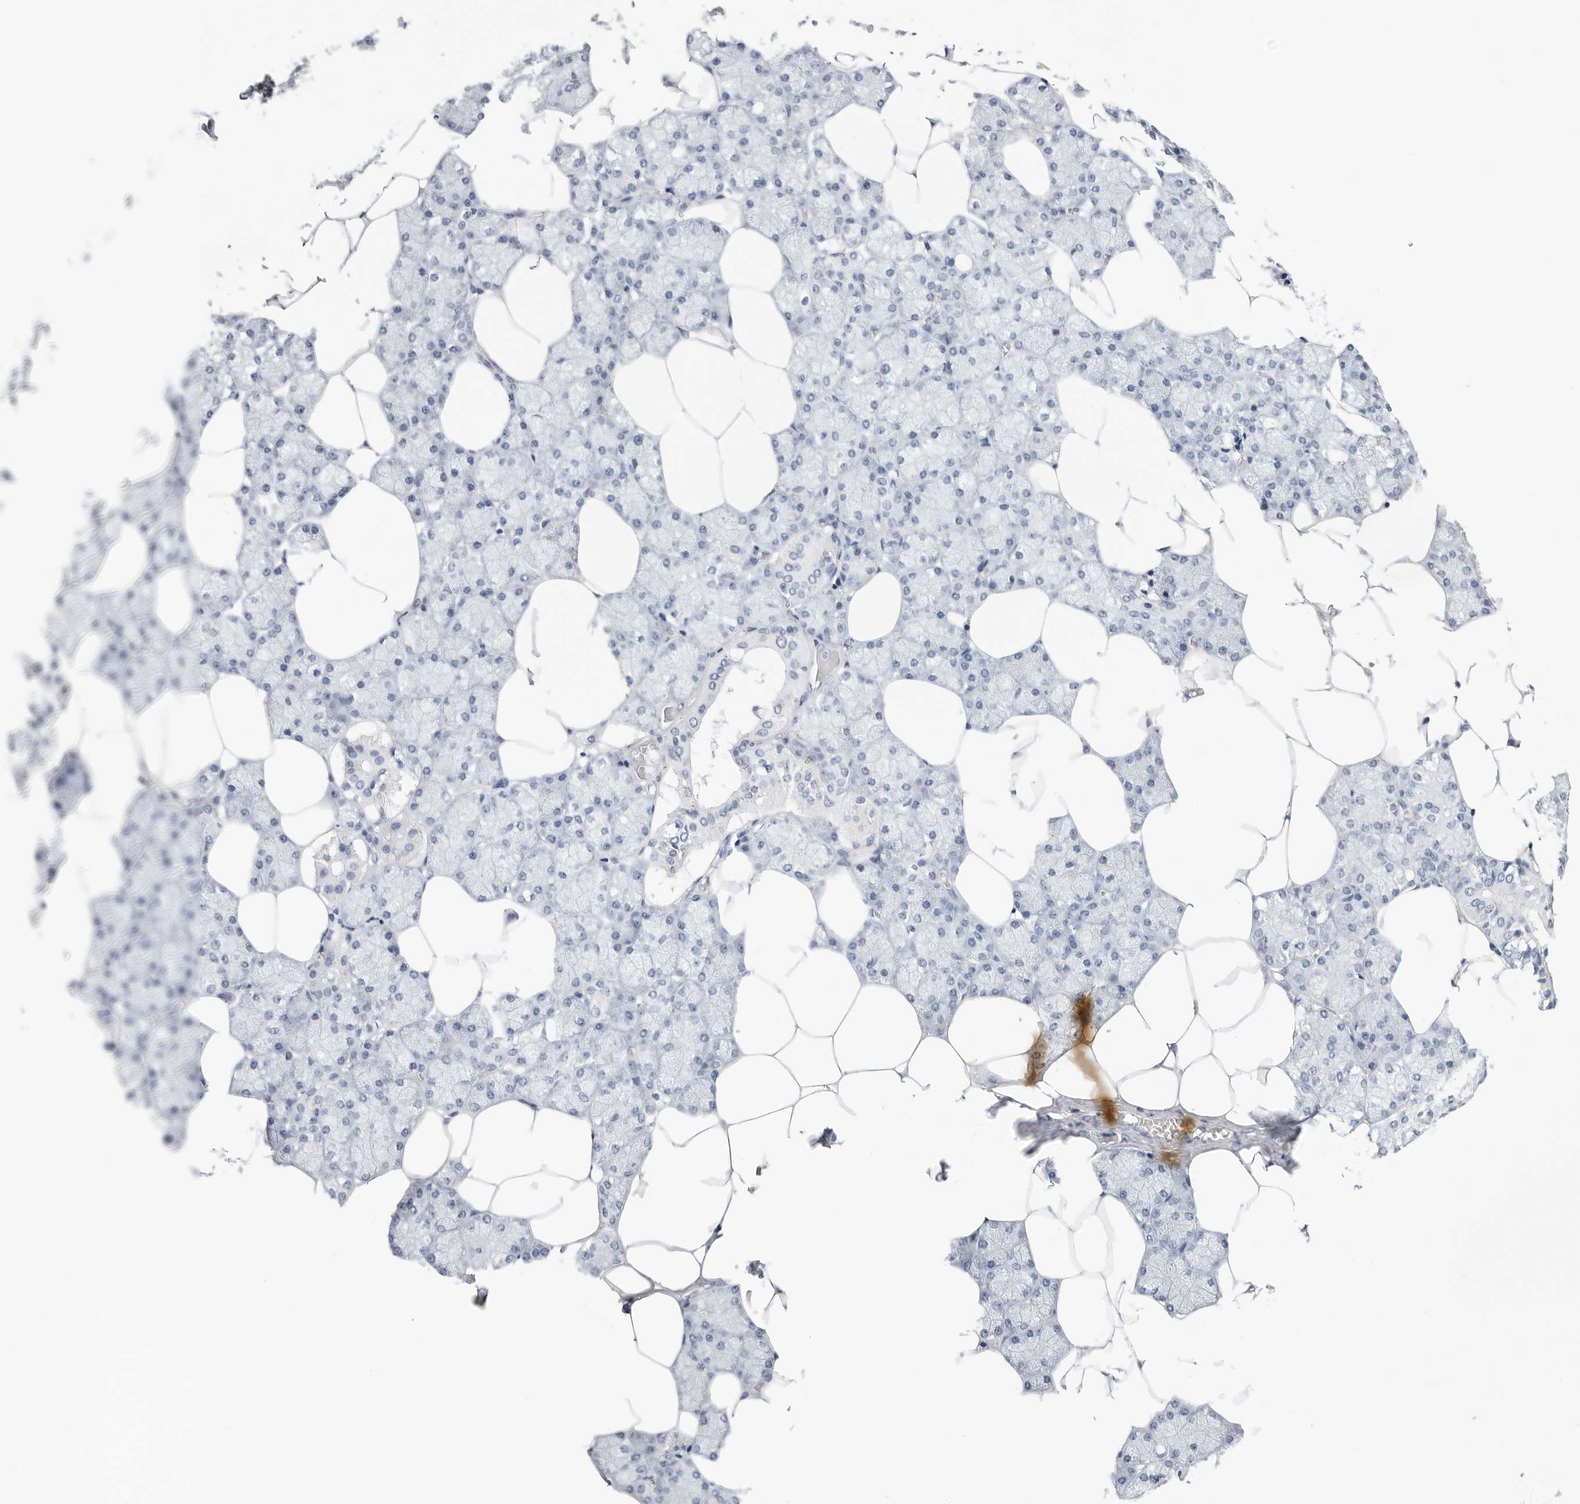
{"staining": {"intensity": "negative", "quantity": "none", "location": "none"}, "tissue": "salivary gland", "cell_type": "Glandular cells", "image_type": "normal", "snomed": [{"axis": "morphology", "description": "Normal tissue, NOS"}, {"axis": "topography", "description": "Salivary gland"}], "caption": "Human salivary gland stained for a protein using immunohistochemistry (IHC) reveals no staining in glandular cells.", "gene": "SLC19A1", "patient": {"sex": "male", "age": 62}}